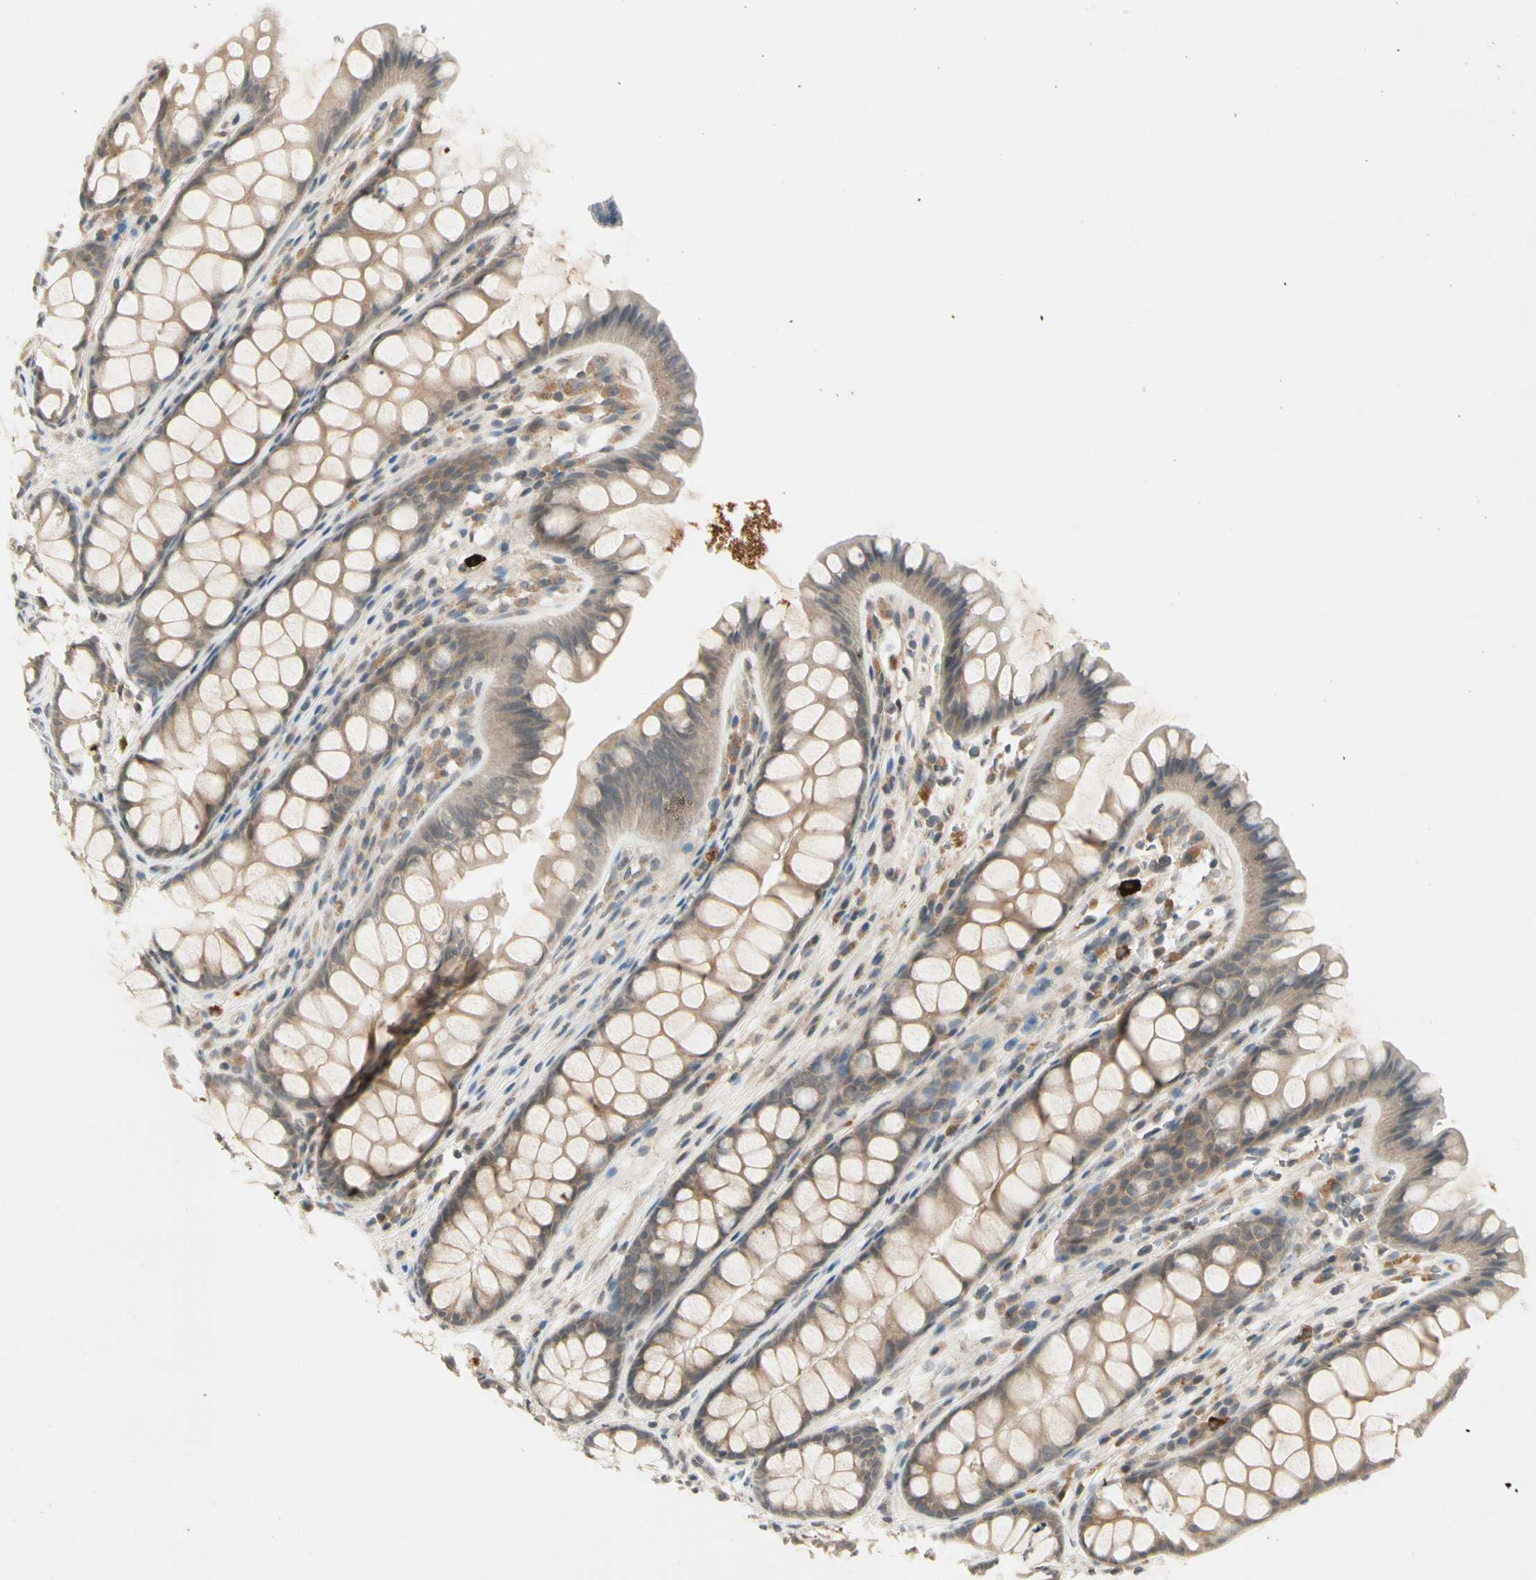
{"staining": {"intensity": "weak", "quantity": ">75%", "location": "cytoplasmic/membranous"}, "tissue": "colon", "cell_type": "Endothelial cells", "image_type": "normal", "snomed": [{"axis": "morphology", "description": "Normal tissue, NOS"}, {"axis": "topography", "description": "Colon"}], "caption": "Colon stained for a protein shows weak cytoplasmic/membranous positivity in endothelial cells. (Stains: DAB (3,3'-diaminobenzidine) in brown, nuclei in blue, Microscopy: brightfield microscopy at high magnification).", "gene": "CCL4", "patient": {"sex": "female", "age": 55}}